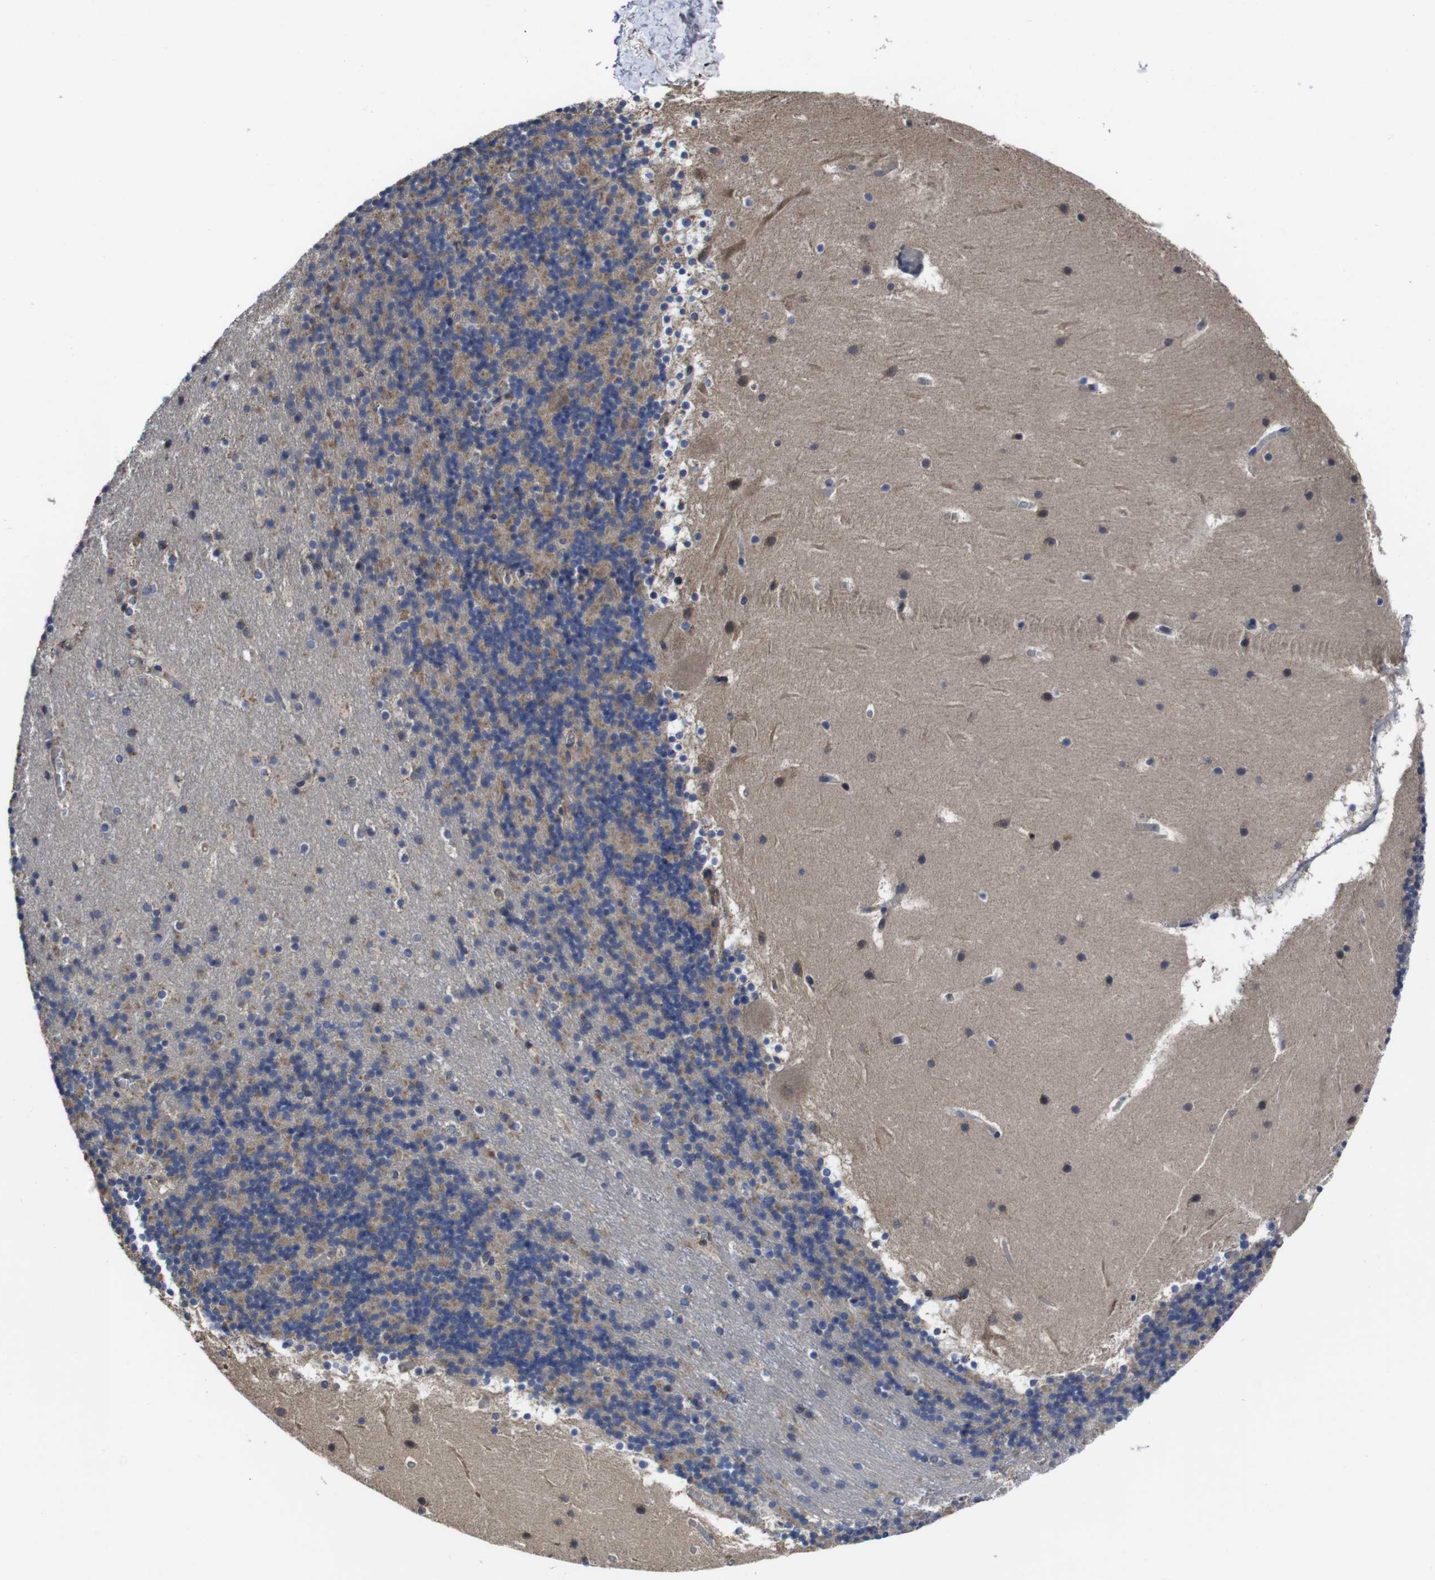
{"staining": {"intensity": "weak", "quantity": "25%-75%", "location": "cytoplasmic/membranous"}, "tissue": "cerebellum", "cell_type": "Cells in granular layer", "image_type": "normal", "snomed": [{"axis": "morphology", "description": "Normal tissue, NOS"}, {"axis": "topography", "description": "Cerebellum"}], "caption": "DAB (3,3'-diaminobenzidine) immunohistochemical staining of benign human cerebellum demonstrates weak cytoplasmic/membranous protein positivity in approximately 25%-75% of cells in granular layer.", "gene": "CXCL11", "patient": {"sex": "male", "age": 45}}